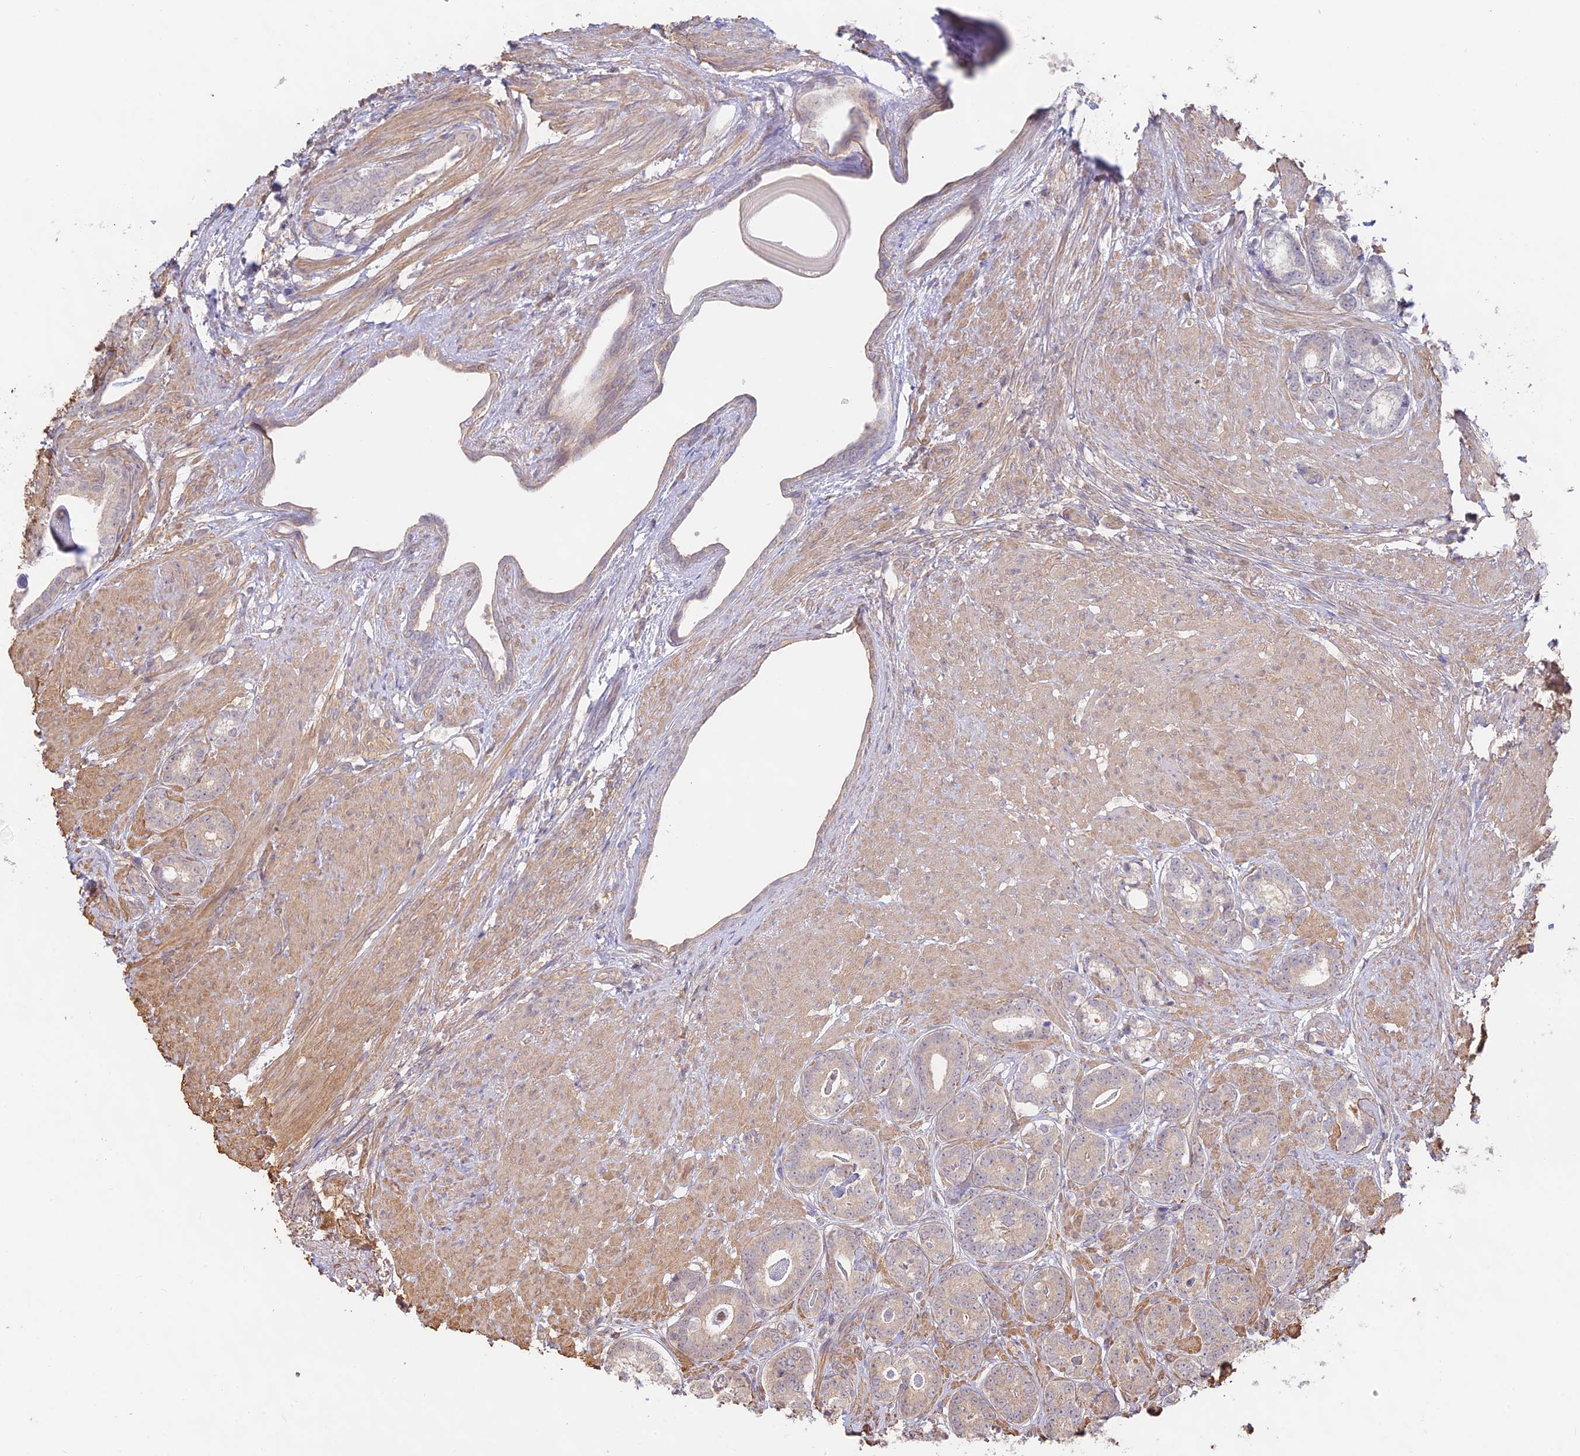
{"staining": {"intensity": "weak", "quantity": "25%-75%", "location": "cytoplasmic/membranous"}, "tissue": "prostate cancer", "cell_type": "Tumor cells", "image_type": "cancer", "snomed": [{"axis": "morphology", "description": "Adenocarcinoma, Low grade"}, {"axis": "topography", "description": "Prostate"}], "caption": "Immunohistochemical staining of low-grade adenocarcinoma (prostate) reveals low levels of weak cytoplasmic/membranous expression in approximately 25%-75% of tumor cells. The staining was performed using DAB (3,3'-diaminobenzidine) to visualize the protein expression in brown, while the nuclei were stained in blue with hematoxylin (Magnification: 20x).", "gene": "CLCF1", "patient": {"sex": "male", "age": 71}}